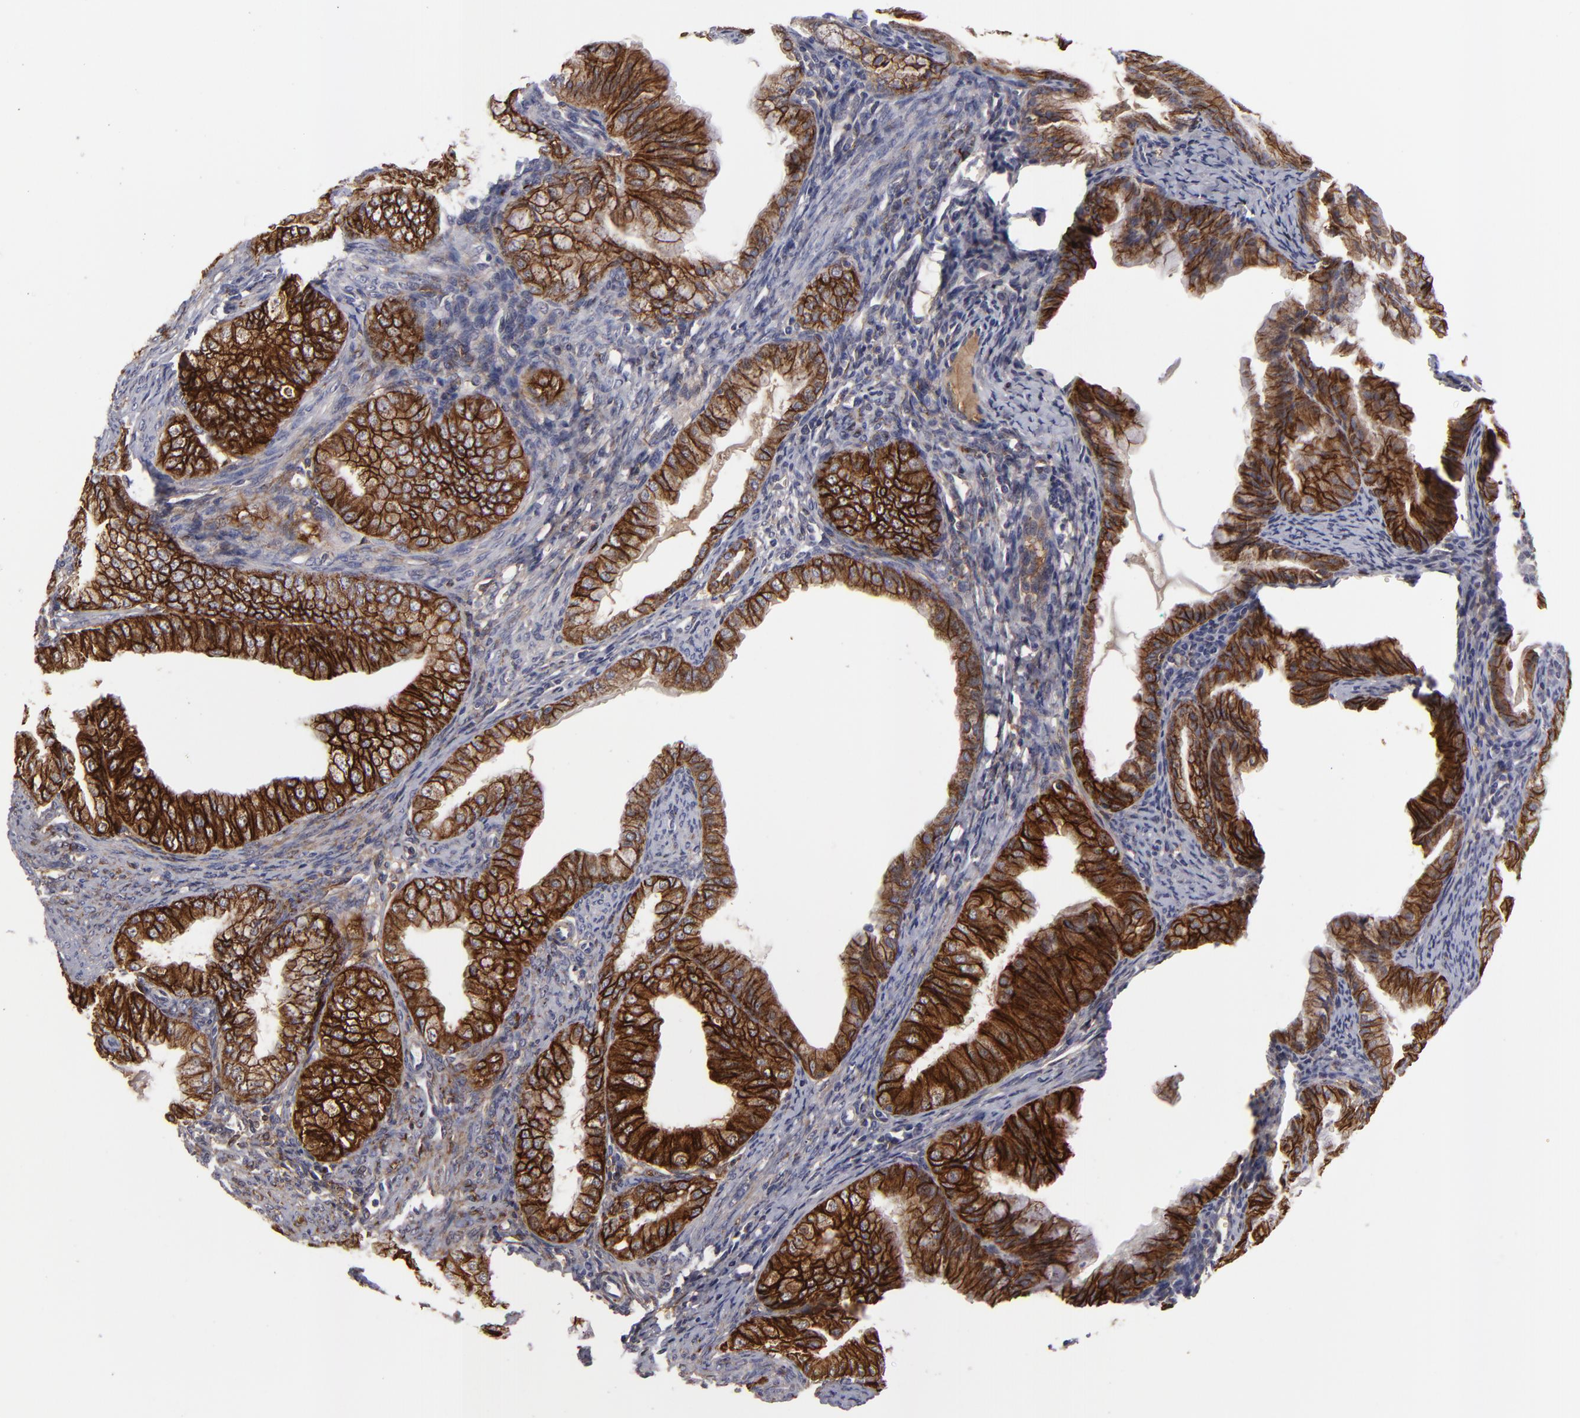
{"staining": {"intensity": "moderate", "quantity": ">75%", "location": "cytoplasmic/membranous"}, "tissue": "endometrial cancer", "cell_type": "Tumor cells", "image_type": "cancer", "snomed": [{"axis": "morphology", "description": "Adenocarcinoma, NOS"}, {"axis": "topography", "description": "Endometrium"}], "caption": "About >75% of tumor cells in human endometrial cancer (adenocarcinoma) show moderate cytoplasmic/membranous protein positivity as visualized by brown immunohistochemical staining.", "gene": "ALCAM", "patient": {"sex": "female", "age": 76}}